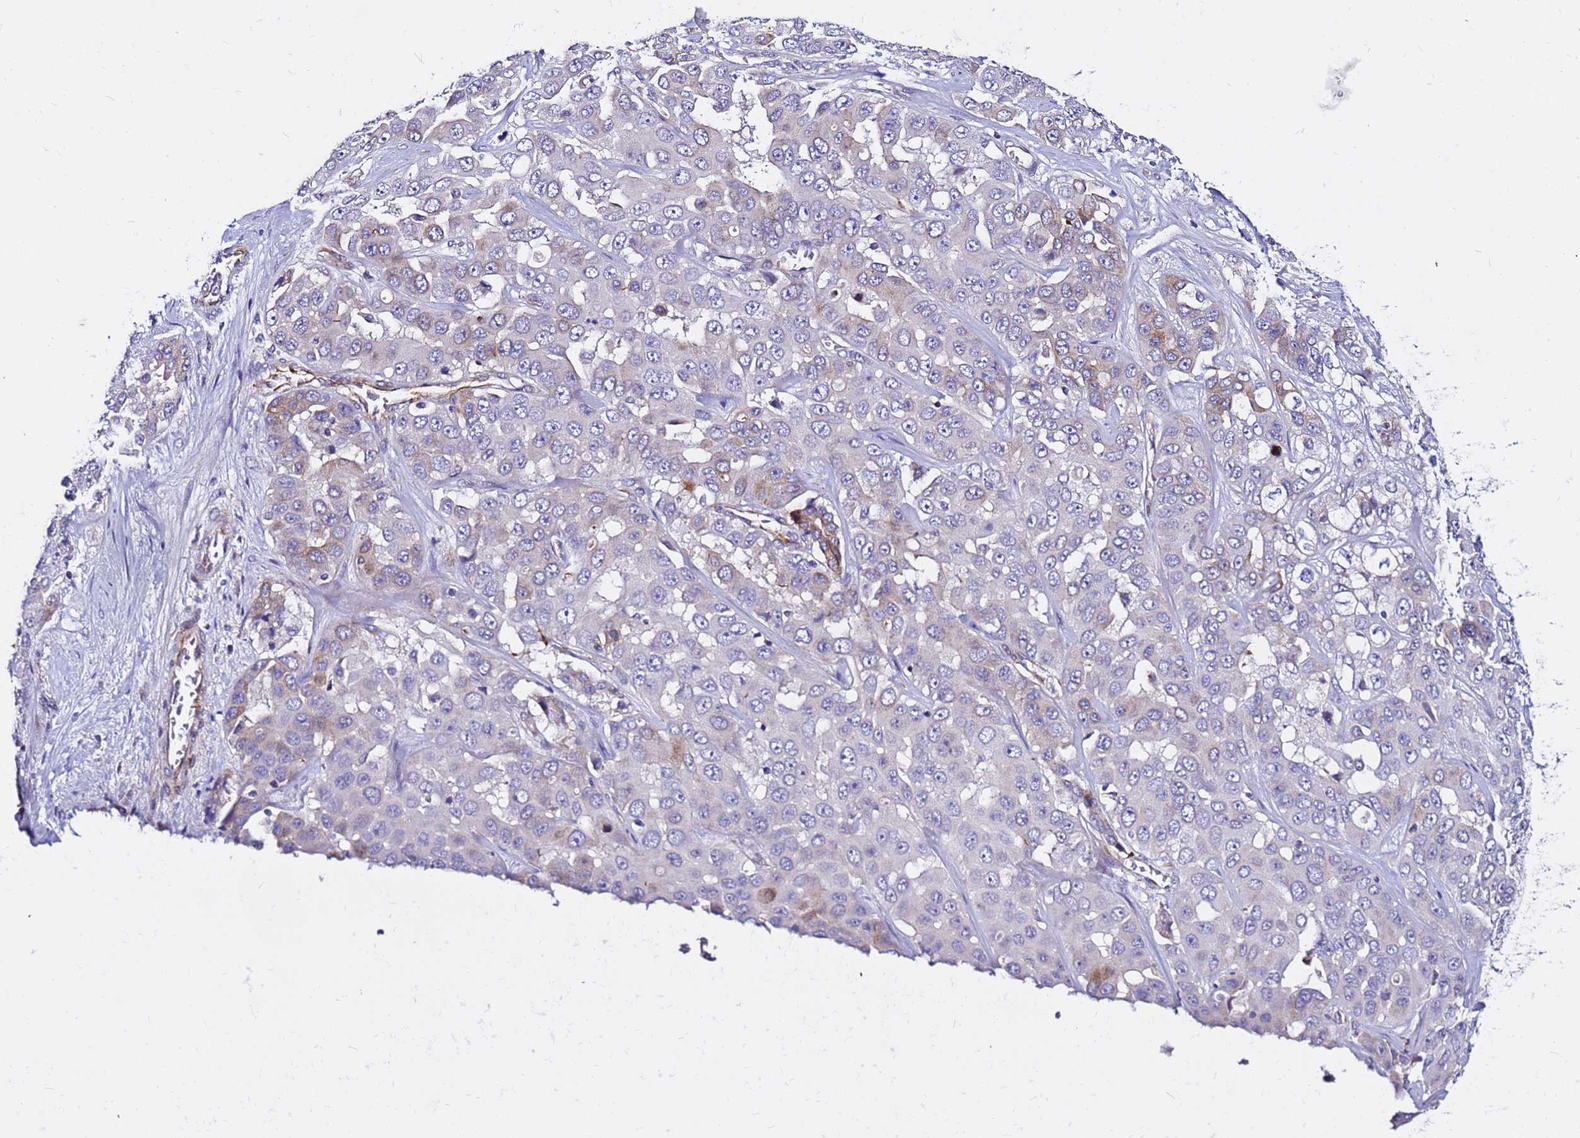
{"staining": {"intensity": "moderate", "quantity": "<25%", "location": "cytoplasmic/membranous"}, "tissue": "liver cancer", "cell_type": "Tumor cells", "image_type": "cancer", "snomed": [{"axis": "morphology", "description": "Cholangiocarcinoma"}, {"axis": "topography", "description": "Liver"}], "caption": "Liver cancer stained with a protein marker reveals moderate staining in tumor cells.", "gene": "TUBA8", "patient": {"sex": "female", "age": 52}}